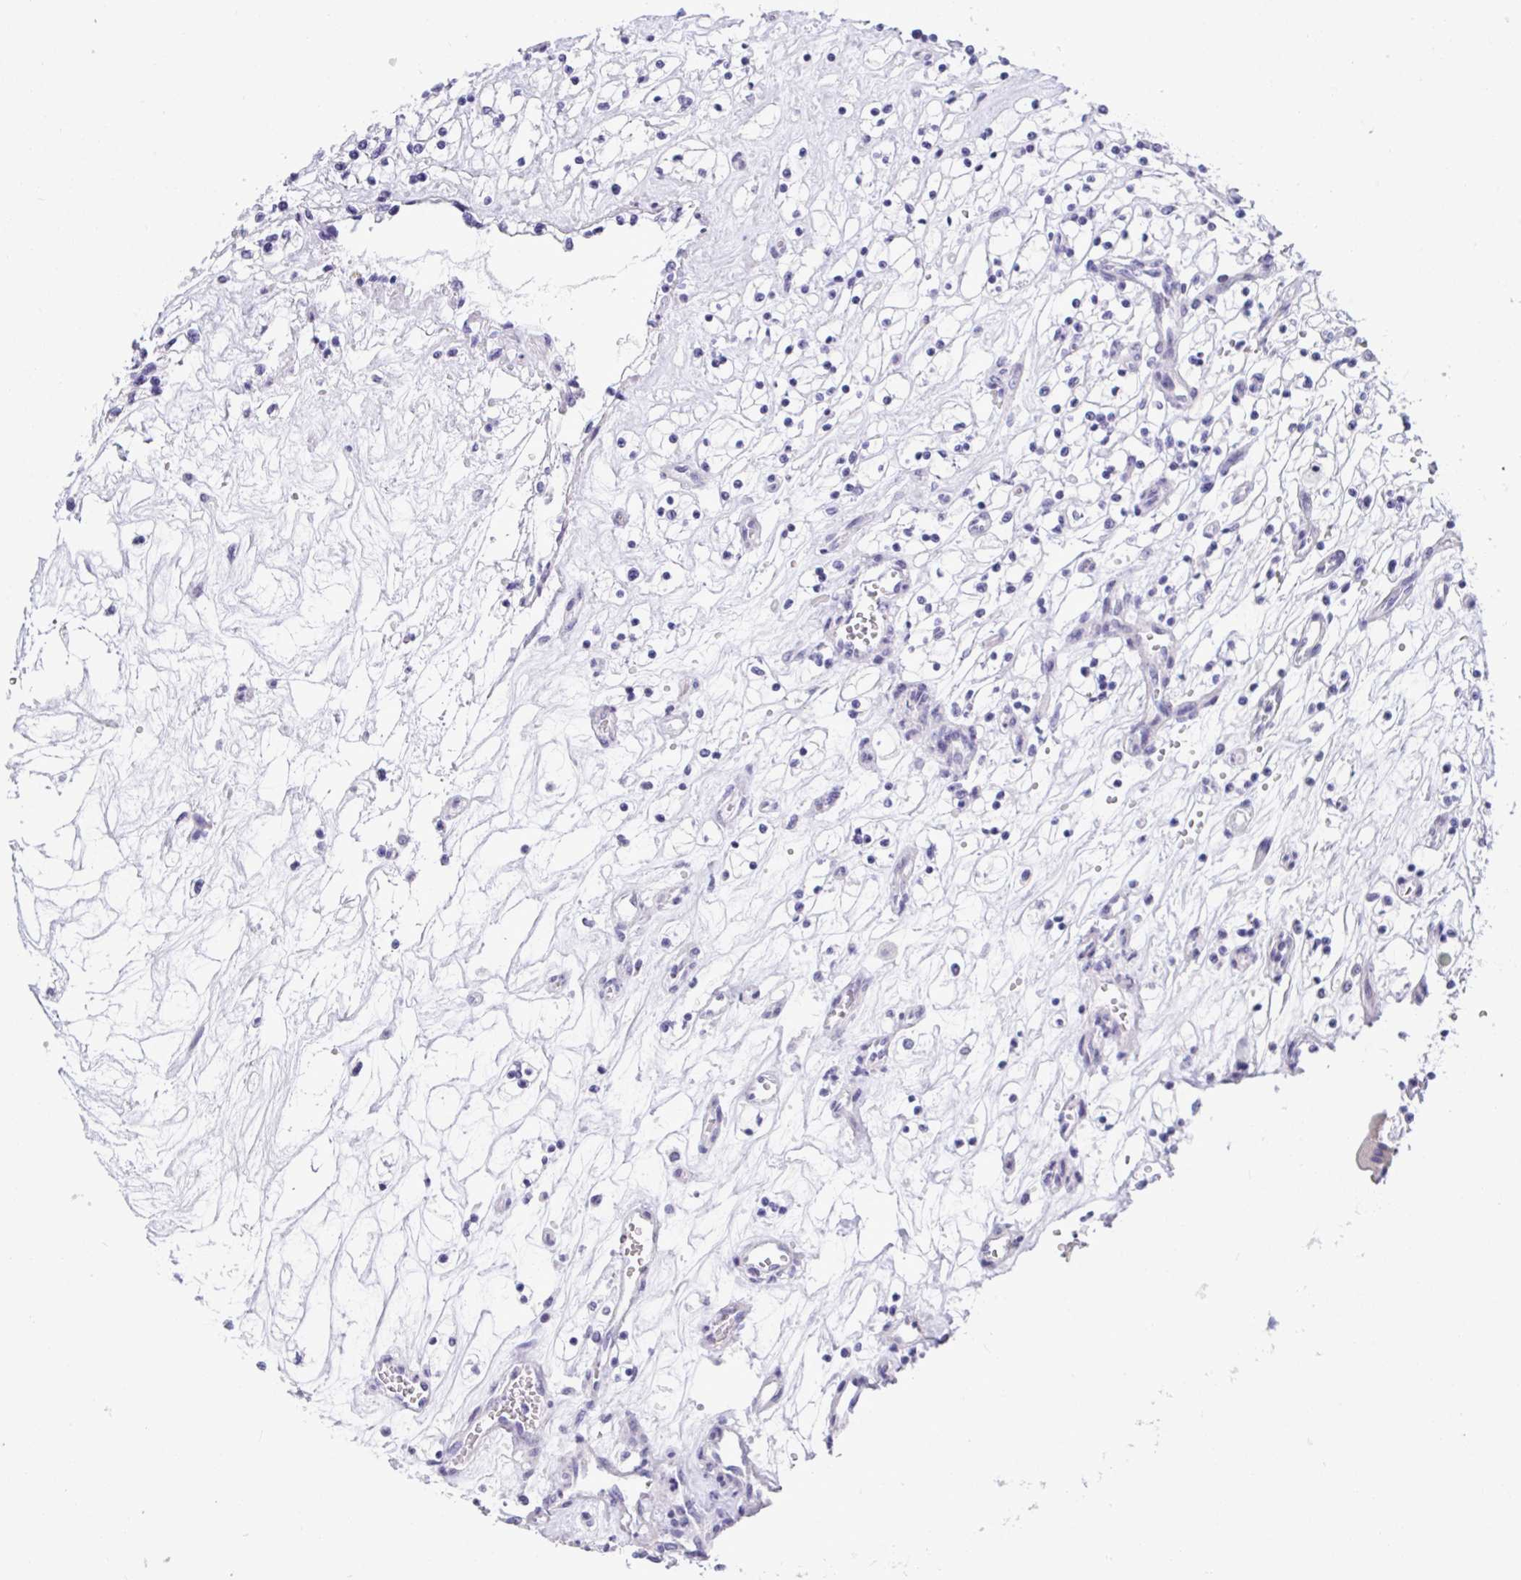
{"staining": {"intensity": "negative", "quantity": "none", "location": "none"}, "tissue": "renal cancer", "cell_type": "Tumor cells", "image_type": "cancer", "snomed": [{"axis": "morphology", "description": "Adenocarcinoma, NOS"}, {"axis": "topography", "description": "Kidney"}], "caption": "Immunohistochemistry histopathology image of neoplastic tissue: adenocarcinoma (renal) stained with DAB exhibits no significant protein expression in tumor cells.", "gene": "YBX2", "patient": {"sex": "female", "age": 69}}